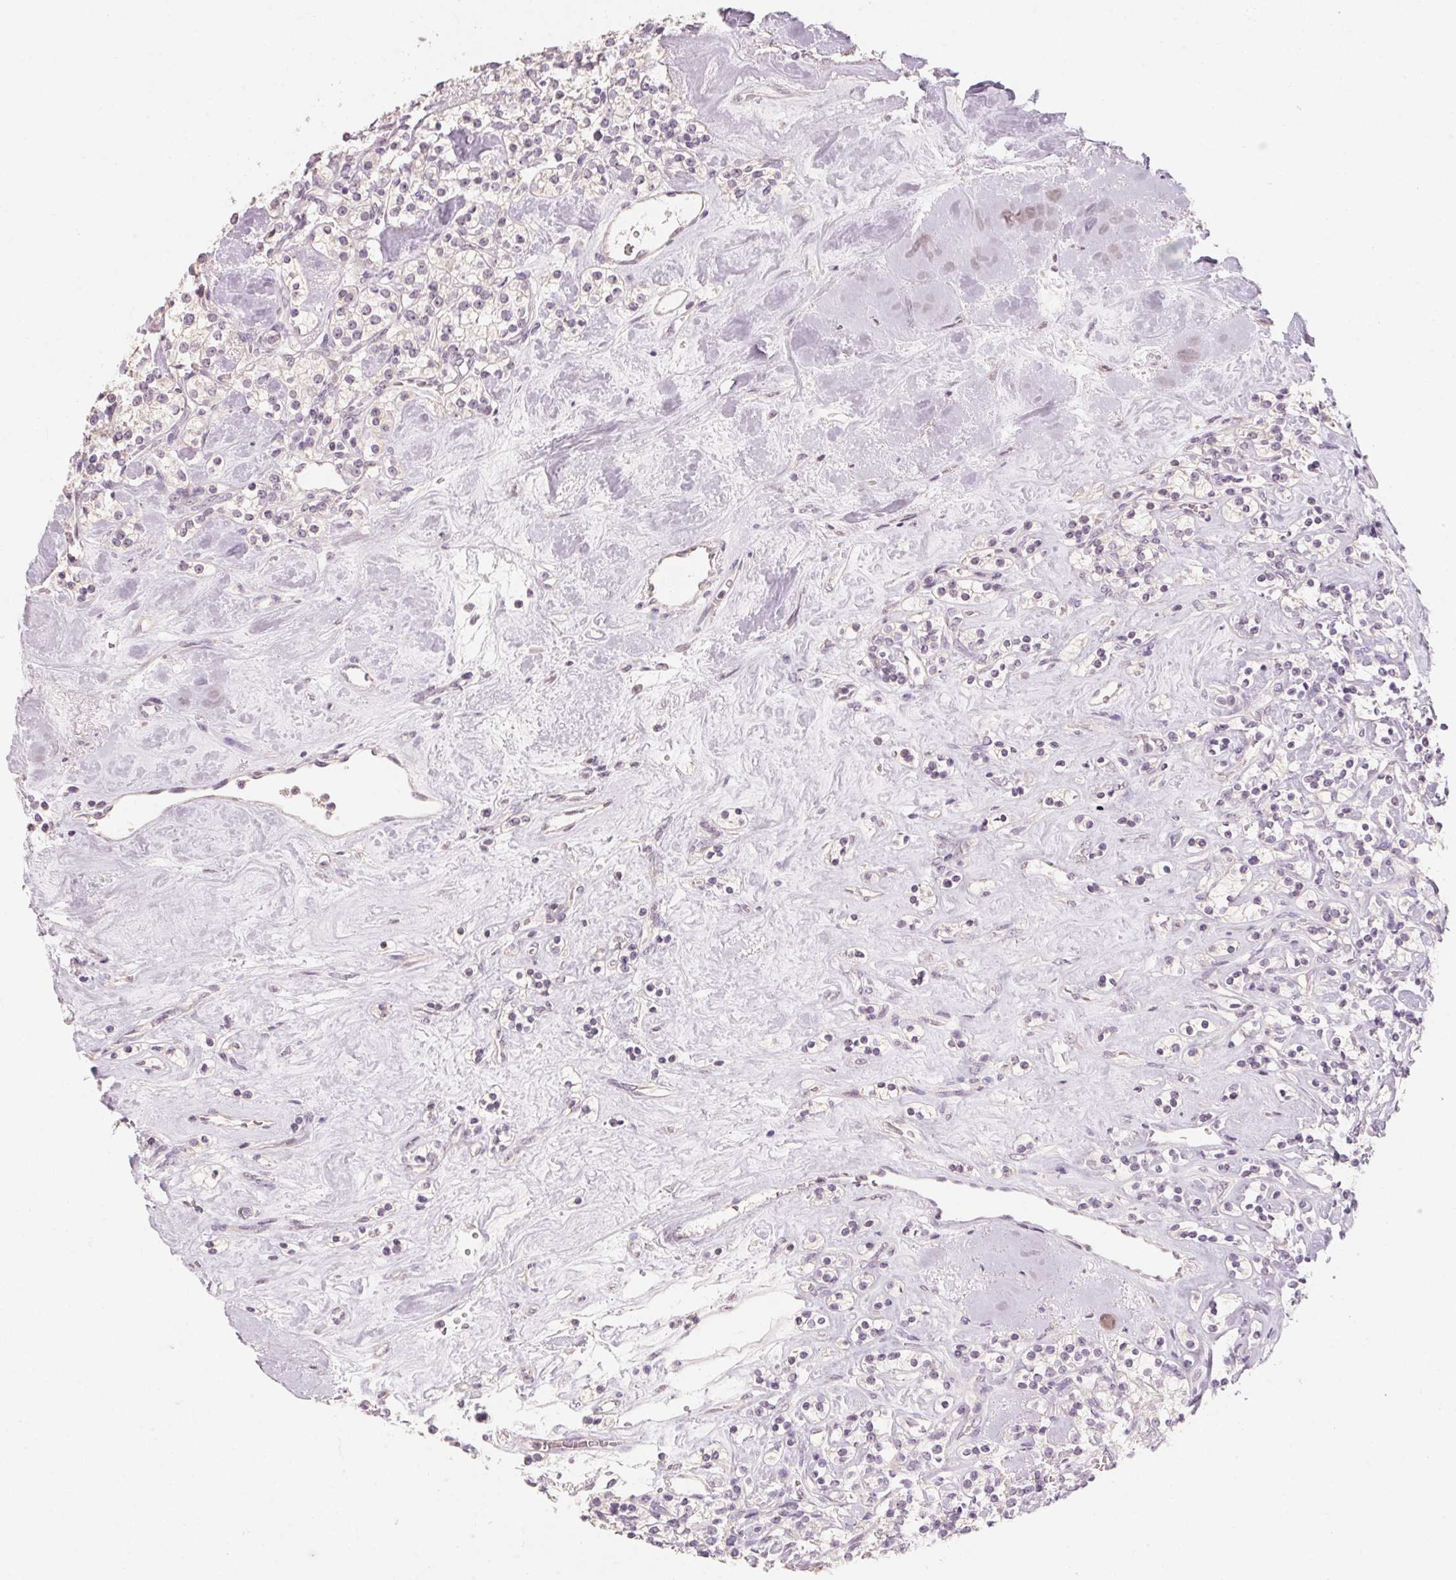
{"staining": {"intensity": "negative", "quantity": "none", "location": "none"}, "tissue": "renal cancer", "cell_type": "Tumor cells", "image_type": "cancer", "snomed": [{"axis": "morphology", "description": "Adenocarcinoma, NOS"}, {"axis": "topography", "description": "Kidney"}], "caption": "Immunohistochemistry histopathology image of neoplastic tissue: human adenocarcinoma (renal) stained with DAB reveals no significant protein staining in tumor cells.", "gene": "CAPZA3", "patient": {"sex": "male", "age": 77}}